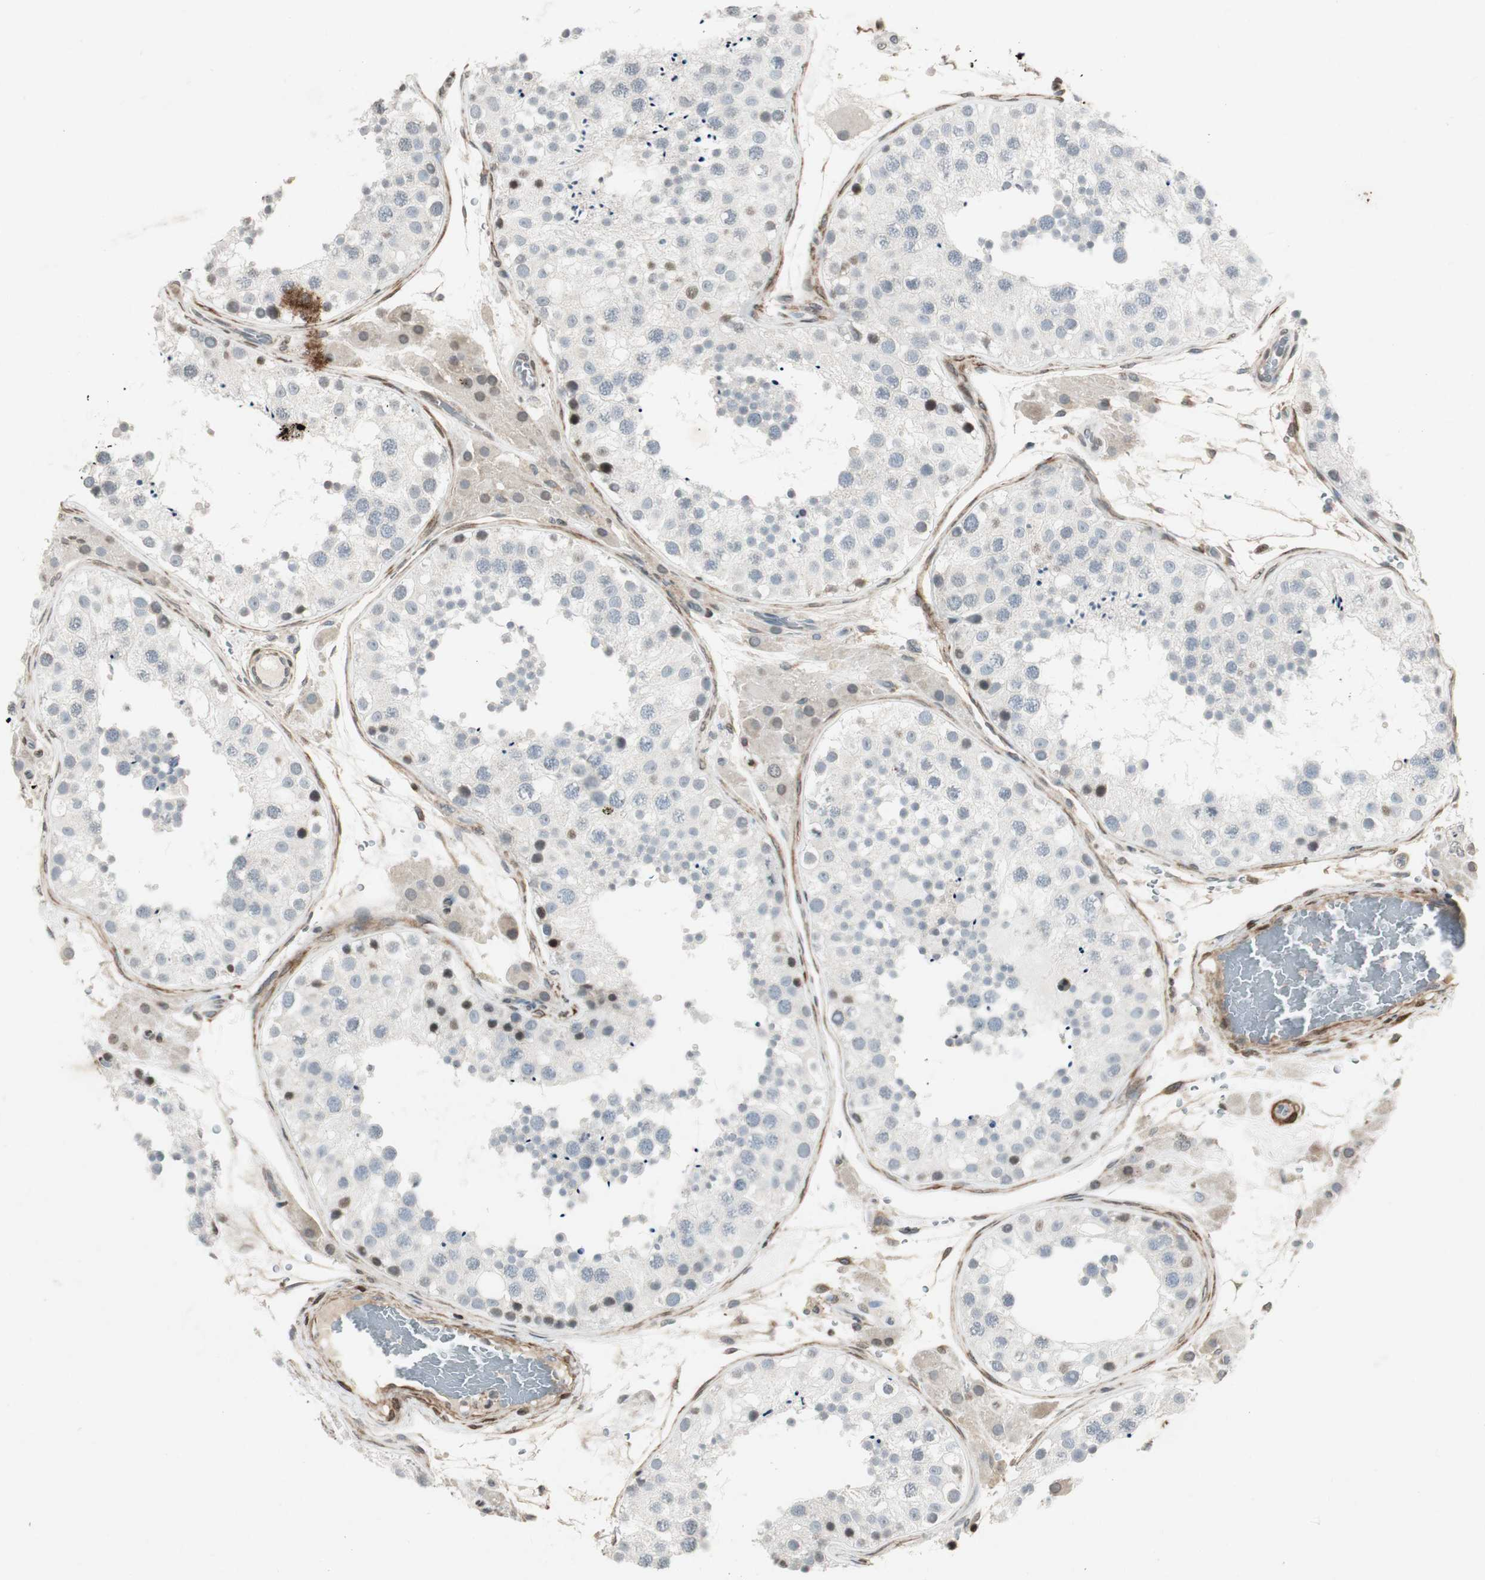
{"staining": {"intensity": "negative", "quantity": "none", "location": "none"}, "tissue": "testis", "cell_type": "Cells in seminiferous ducts", "image_type": "normal", "snomed": [{"axis": "morphology", "description": "Normal tissue, NOS"}, {"axis": "topography", "description": "Testis"}, {"axis": "topography", "description": "Epididymis"}], "caption": "Cells in seminiferous ducts show no significant protein expression in benign testis. The staining was performed using DAB (3,3'-diaminobenzidine) to visualize the protein expression in brown, while the nuclei were stained in blue with hematoxylin (Magnification: 20x).", "gene": "PRKG1", "patient": {"sex": "male", "age": 26}}